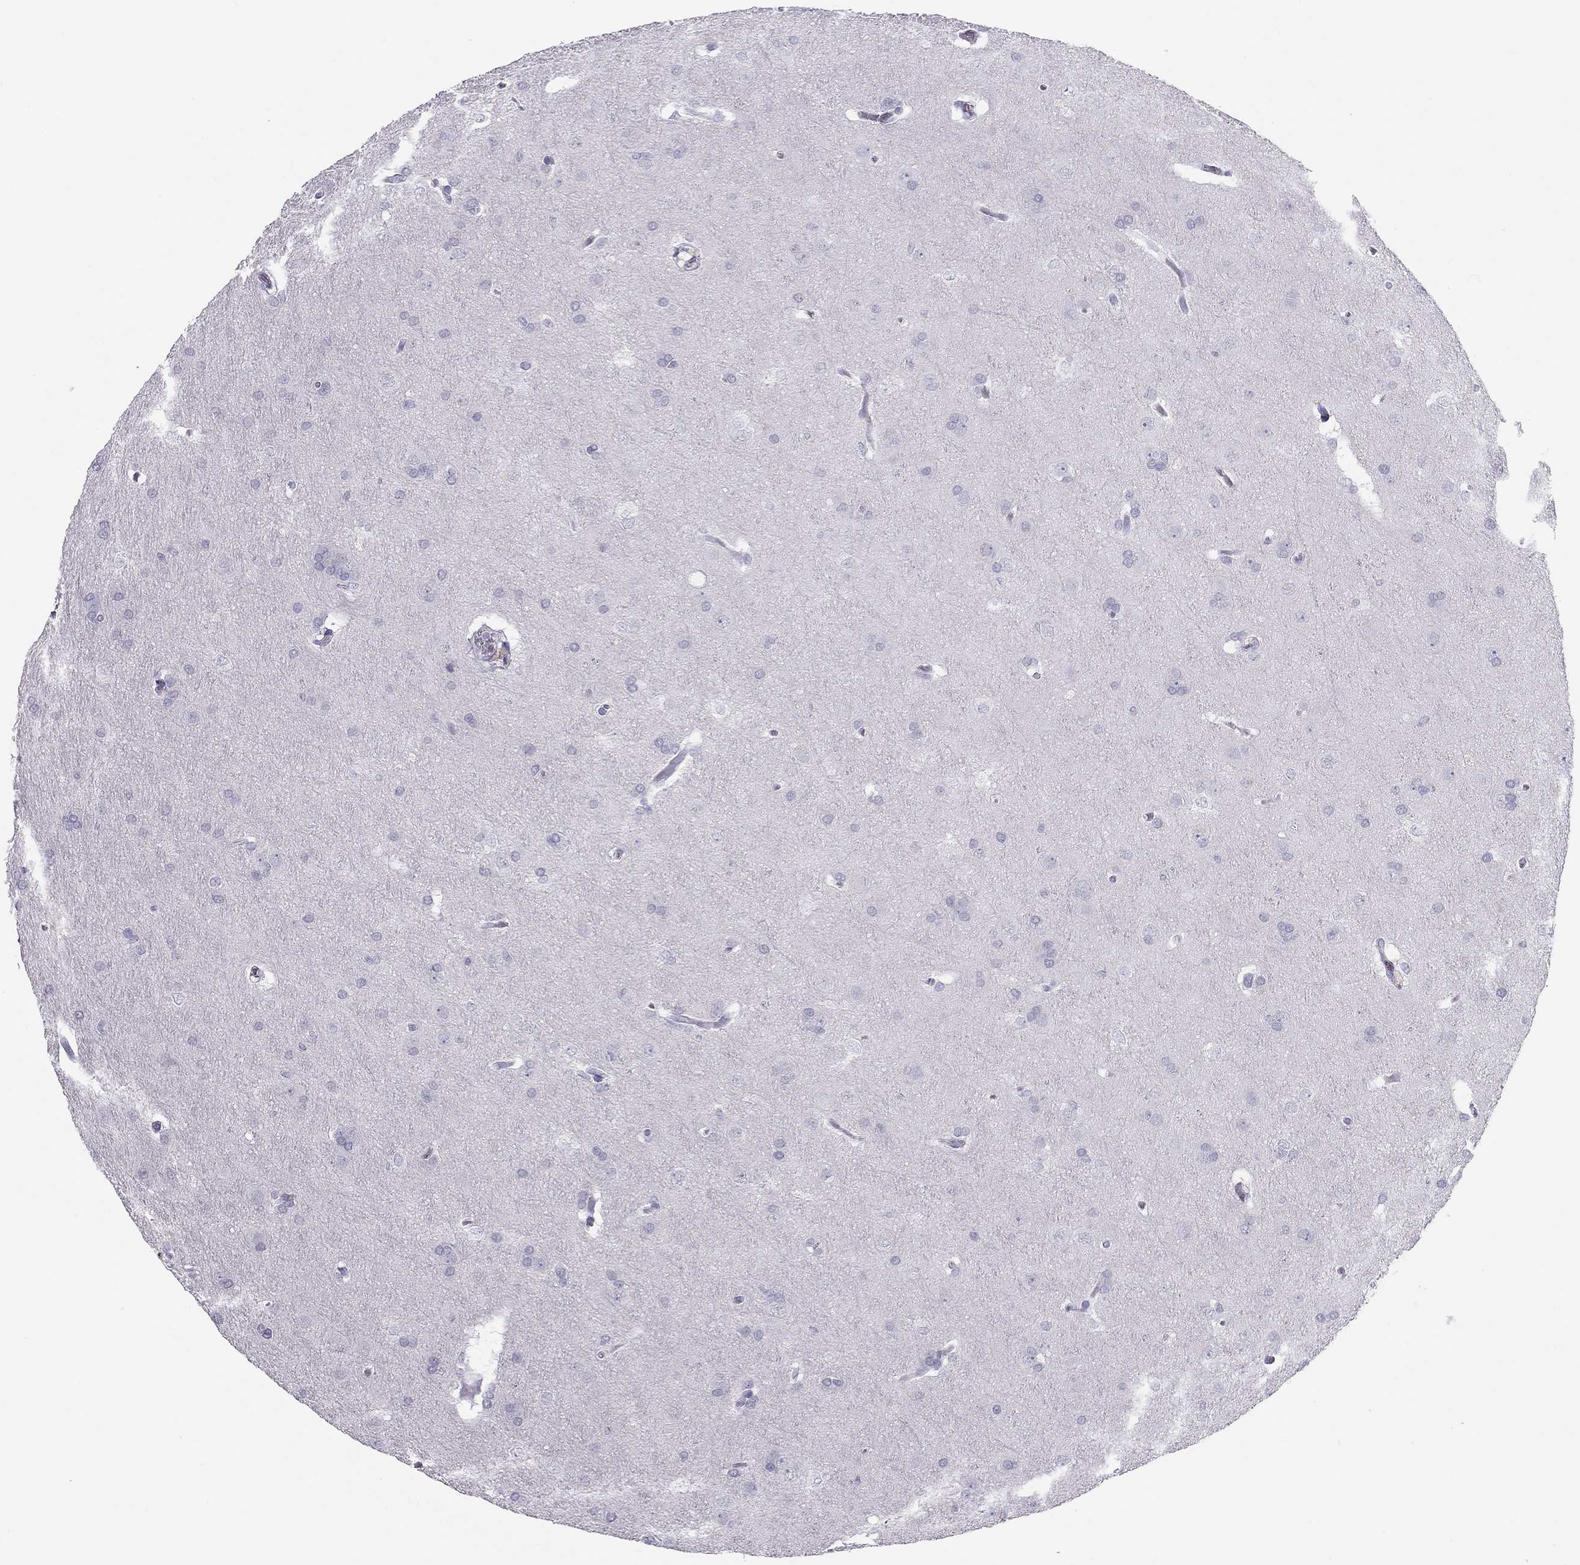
{"staining": {"intensity": "negative", "quantity": "none", "location": "none"}, "tissue": "glioma", "cell_type": "Tumor cells", "image_type": "cancer", "snomed": [{"axis": "morphology", "description": "Glioma, malignant, Low grade"}, {"axis": "topography", "description": "Brain"}], "caption": "This is an immunohistochemistry micrograph of low-grade glioma (malignant). There is no expression in tumor cells.", "gene": "SPATA12", "patient": {"sex": "female", "age": 32}}